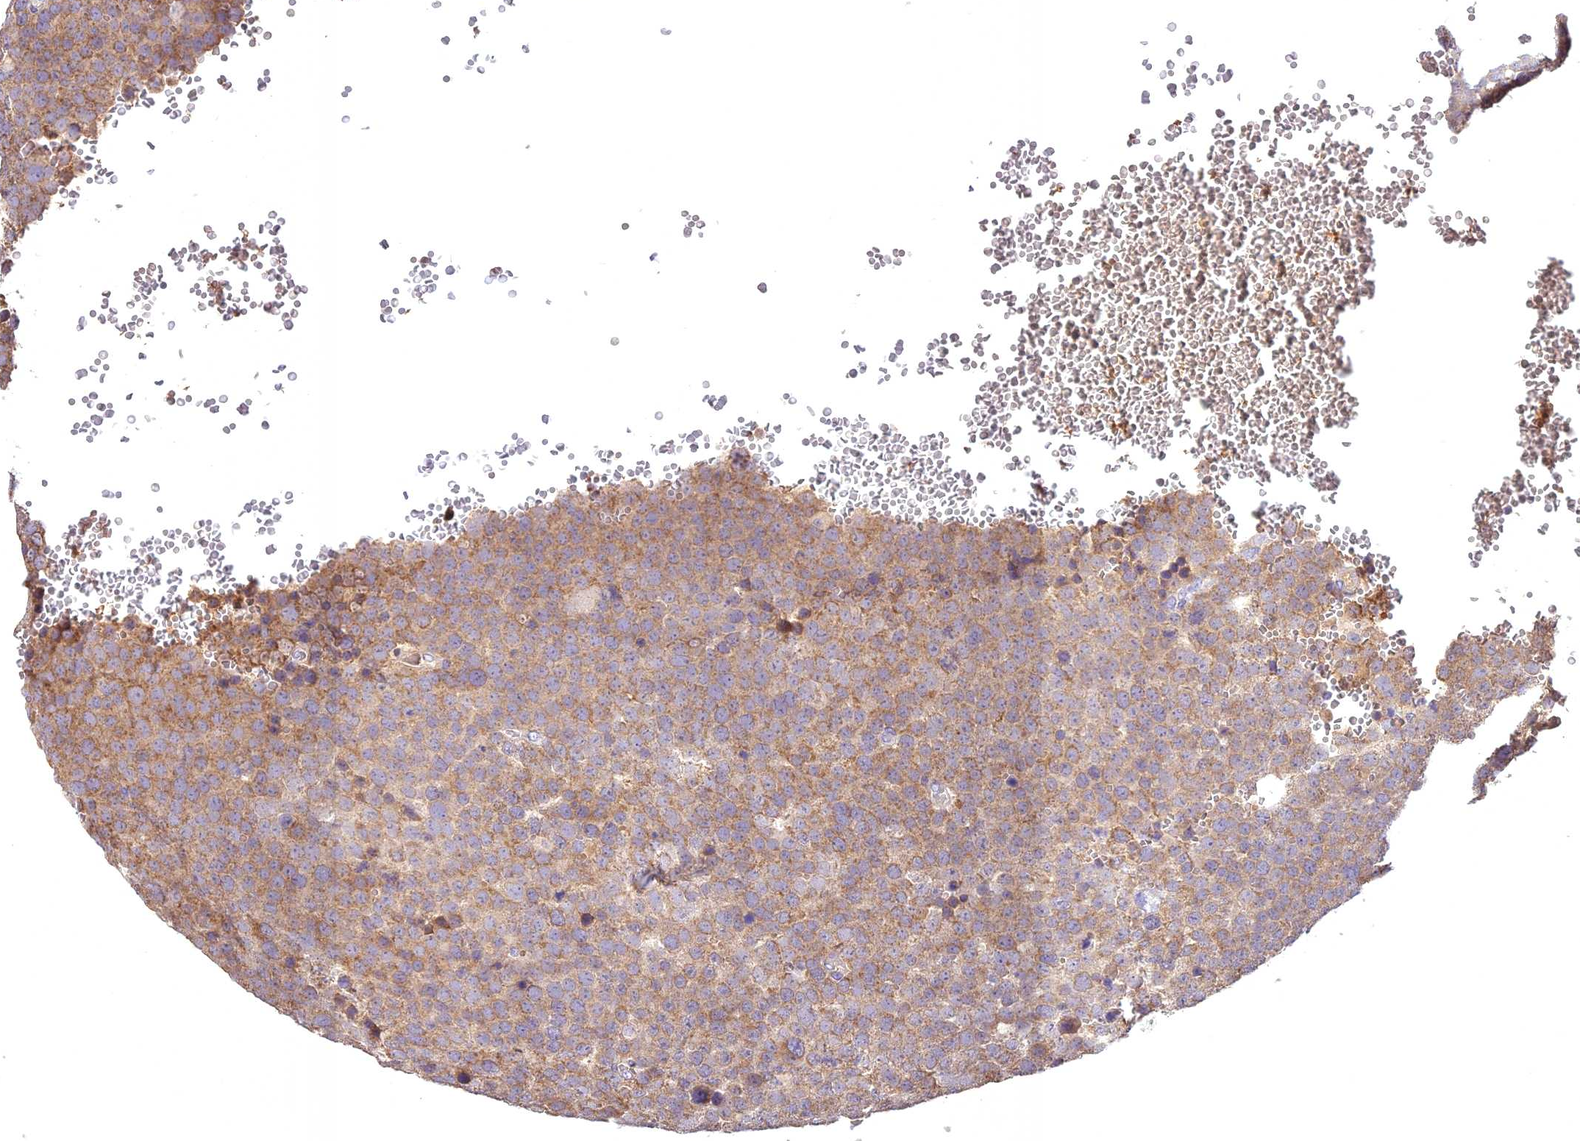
{"staining": {"intensity": "moderate", "quantity": ">75%", "location": "cytoplasmic/membranous"}, "tissue": "testis cancer", "cell_type": "Tumor cells", "image_type": "cancer", "snomed": [{"axis": "morphology", "description": "Seminoma, NOS"}, {"axis": "topography", "description": "Testis"}], "caption": "Protein staining of testis seminoma tissue demonstrates moderate cytoplasmic/membranous expression in approximately >75% of tumor cells.", "gene": "NUDT8", "patient": {"sex": "male", "age": 71}}